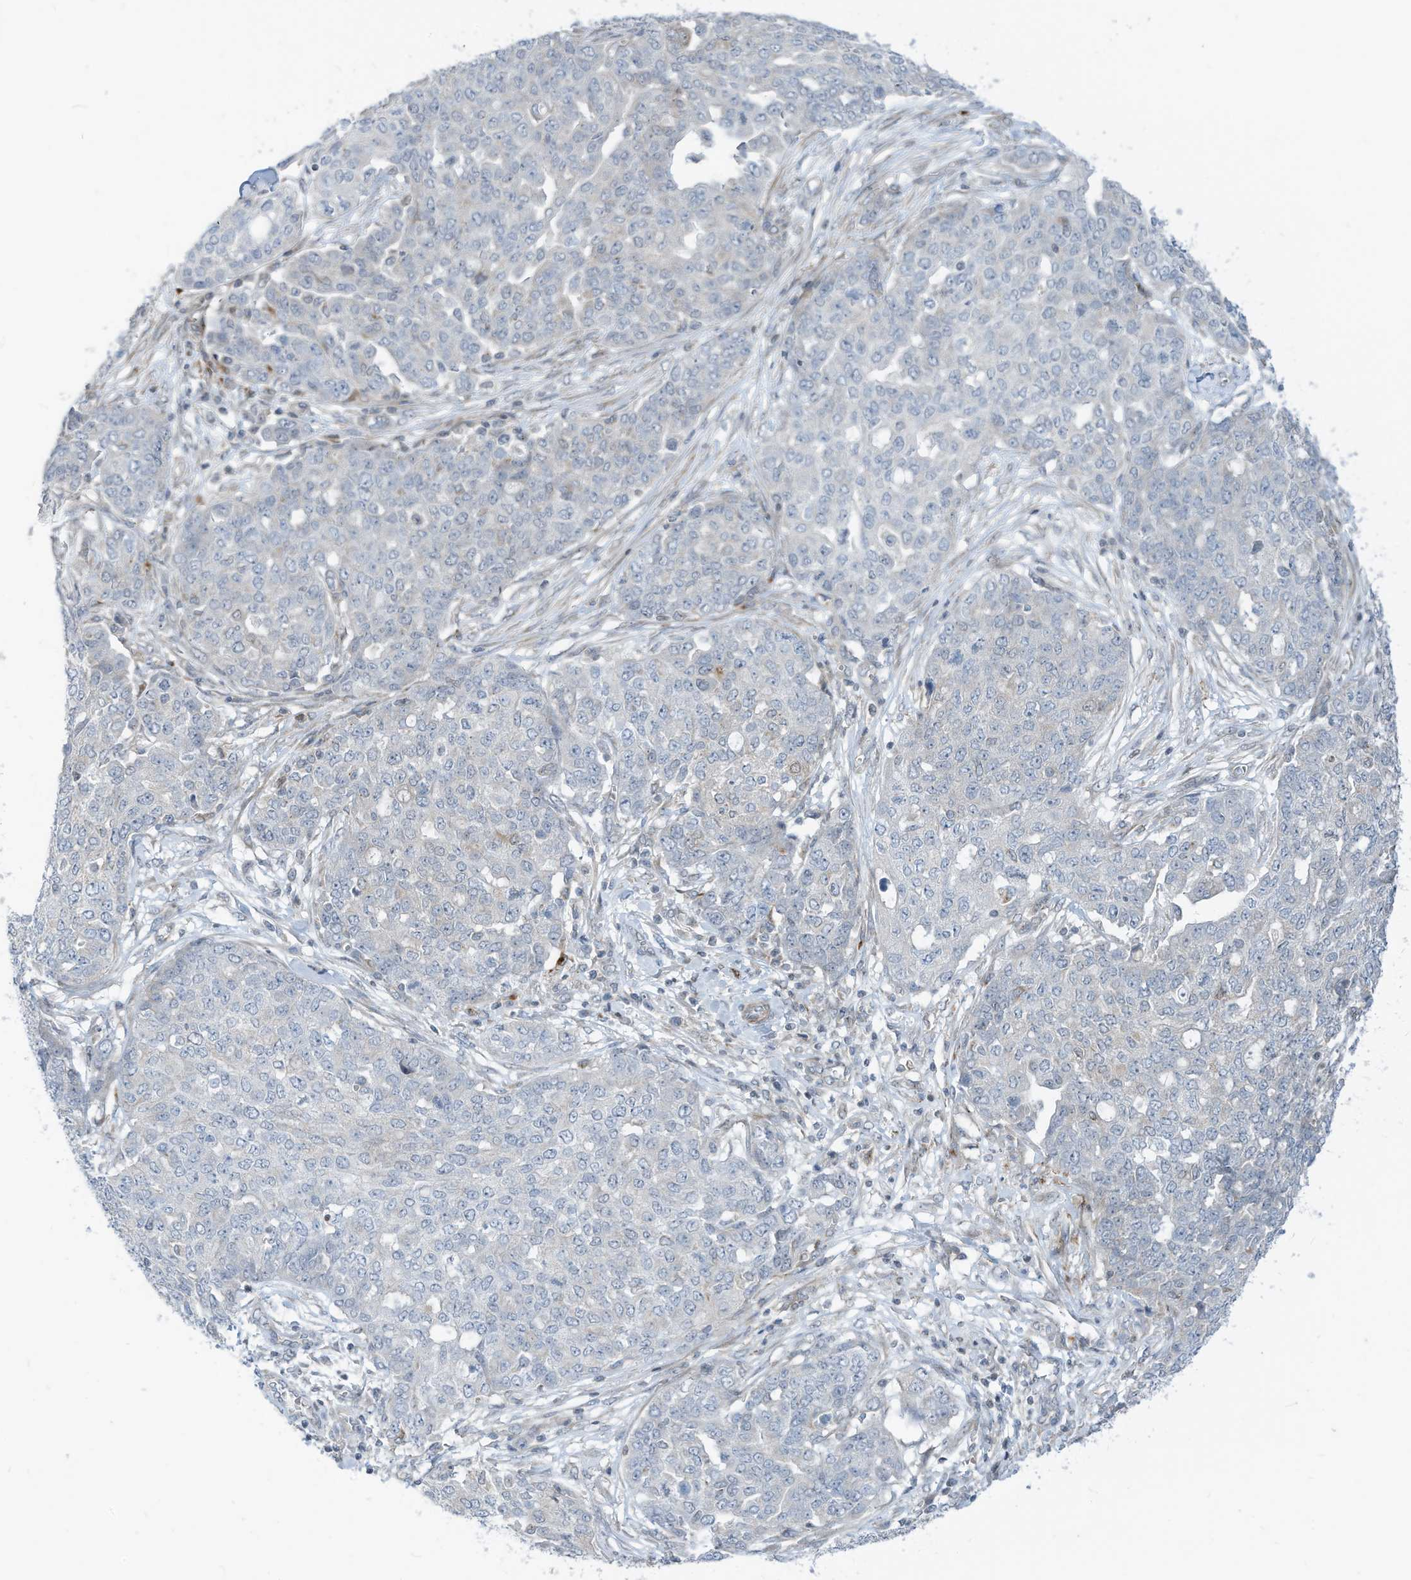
{"staining": {"intensity": "negative", "quantity": "none", "location": "none"}, "tissue": "ovarian cancer", "cell_type": "Tumor cells", "image_type": "cancer", "snomed": [{"axis": "morphology", "description": "Cystadenocarcinoma, serous, NOS"}, {"axis": "topography", "description": "Soft tissue"}, {"axis": "topography", "description": "Ovary"}], "caption": "The photomicrograph displays no staining of tumor cells in serous cystadenocarcinoma (ovarian).", "gene": "GPATCH3", "patient": {"sex": "female", "age": 57}}